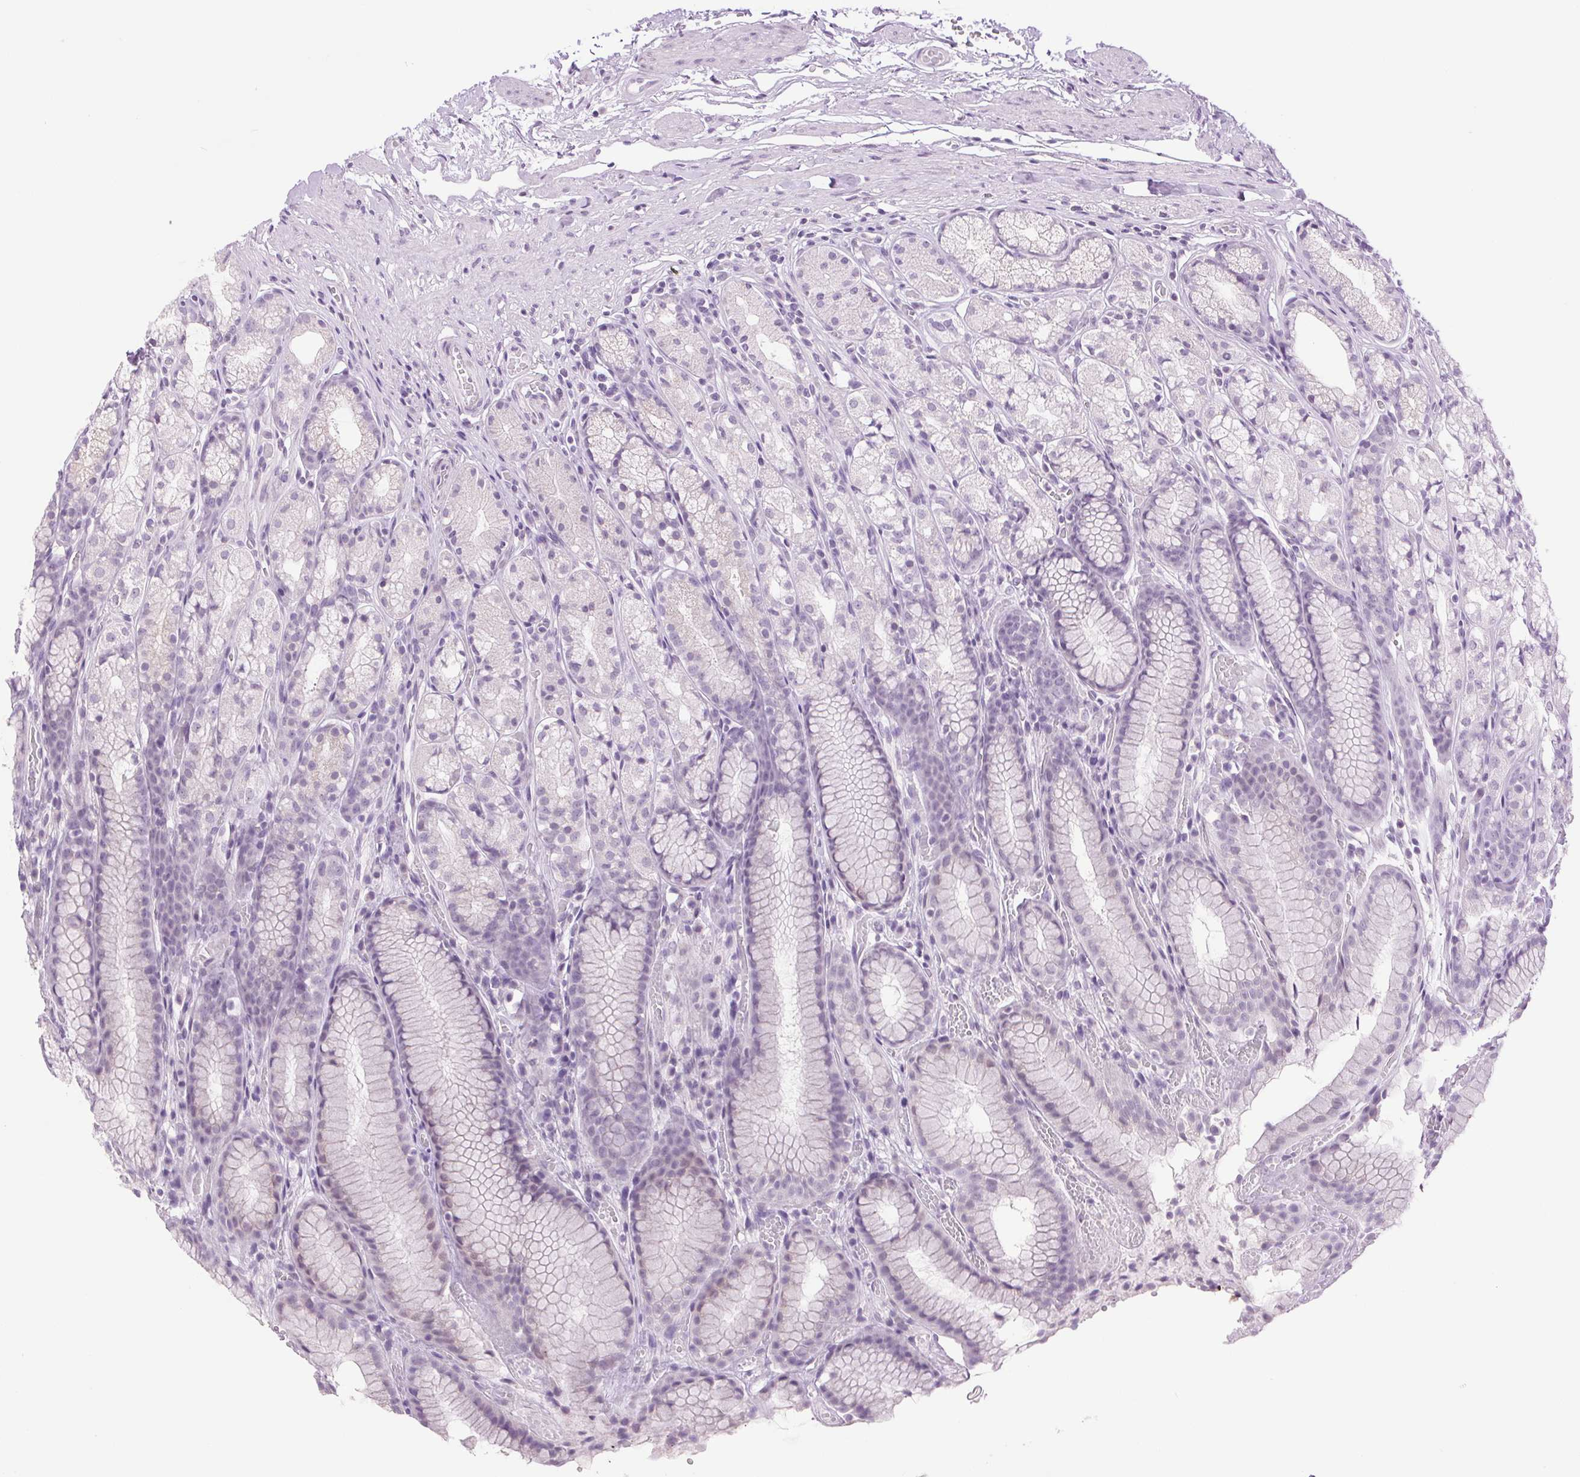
{"staining": {"intensity": "negative", "quantity": "none", "location": "none"}, "tissue": "stomach", "cell_type": "Glandular cells", "image_type": "normal", "snomed": [{"axis": "morphology", "description": "Normal tissue, NOS"}, {"axis": "topography", "description": "Stomach"}], "caption": "The immunohistochemistry (IHC) photomicrograph has no significant expression in glandular cells of stomach.", "gene": "SMIM13", "patient": {"sex": "male", "age": 70}}